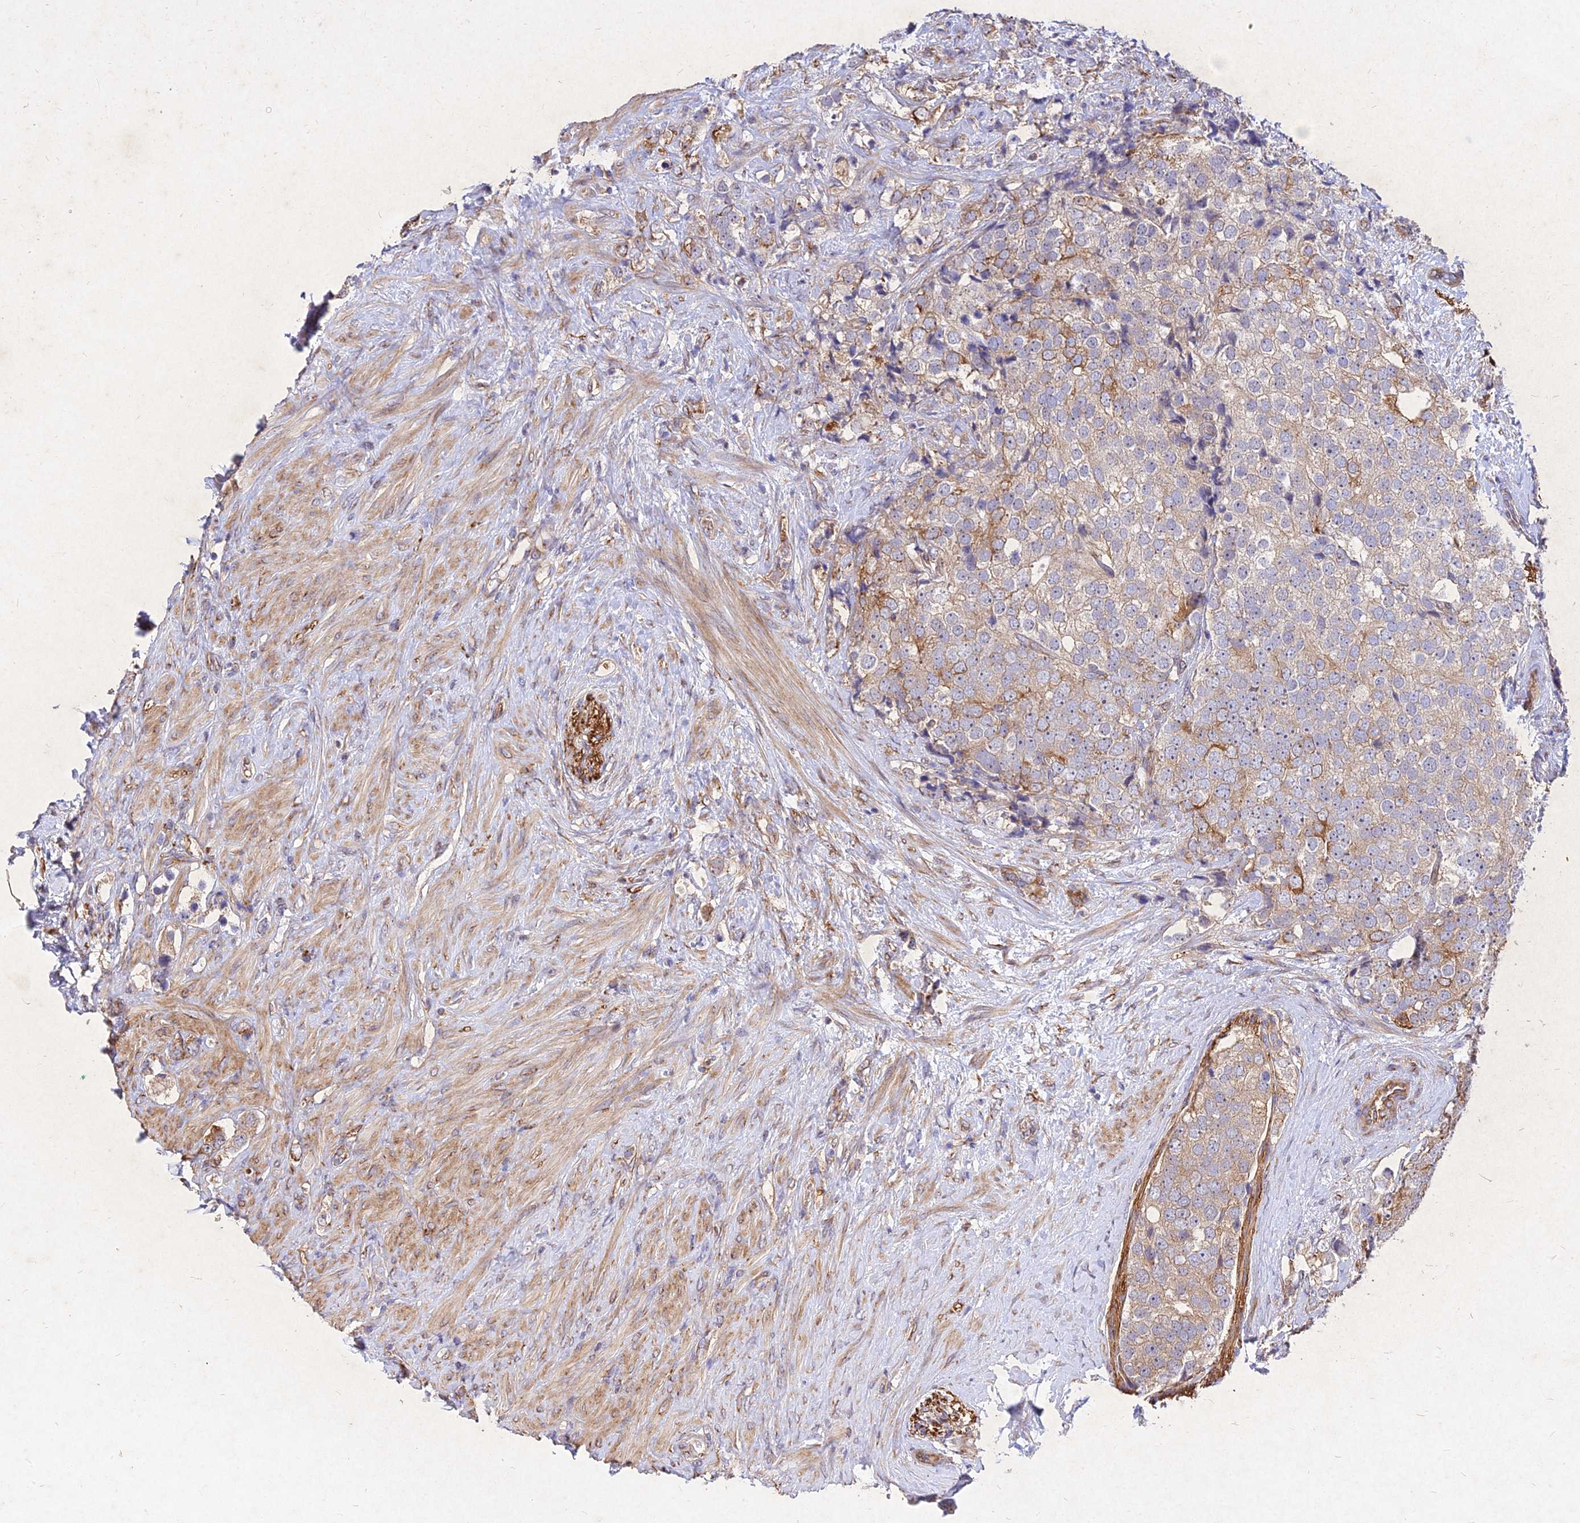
{"staining": {"intensity": "moderate", "quantity": "<25%", "location": "cytoplasmic/membranous"}, "tissue": "prostate cancer", "cell_type": "Tumor cells", "image_type": "cancer", "snomed": [{"axis": "morphology", "description": "Adenocarcinoma, High grade"}, {"axis": "topography", "description": "Prostate"}], "caption": "This image reveals immunohistochemistry (IHC) staining of human prostate cancer, with low moderate cytoplasmic/membranous positivity in approximately <25% of tumor cells.", "gene": "SKA1", "patient": {"sex": "male", "age": 49}}